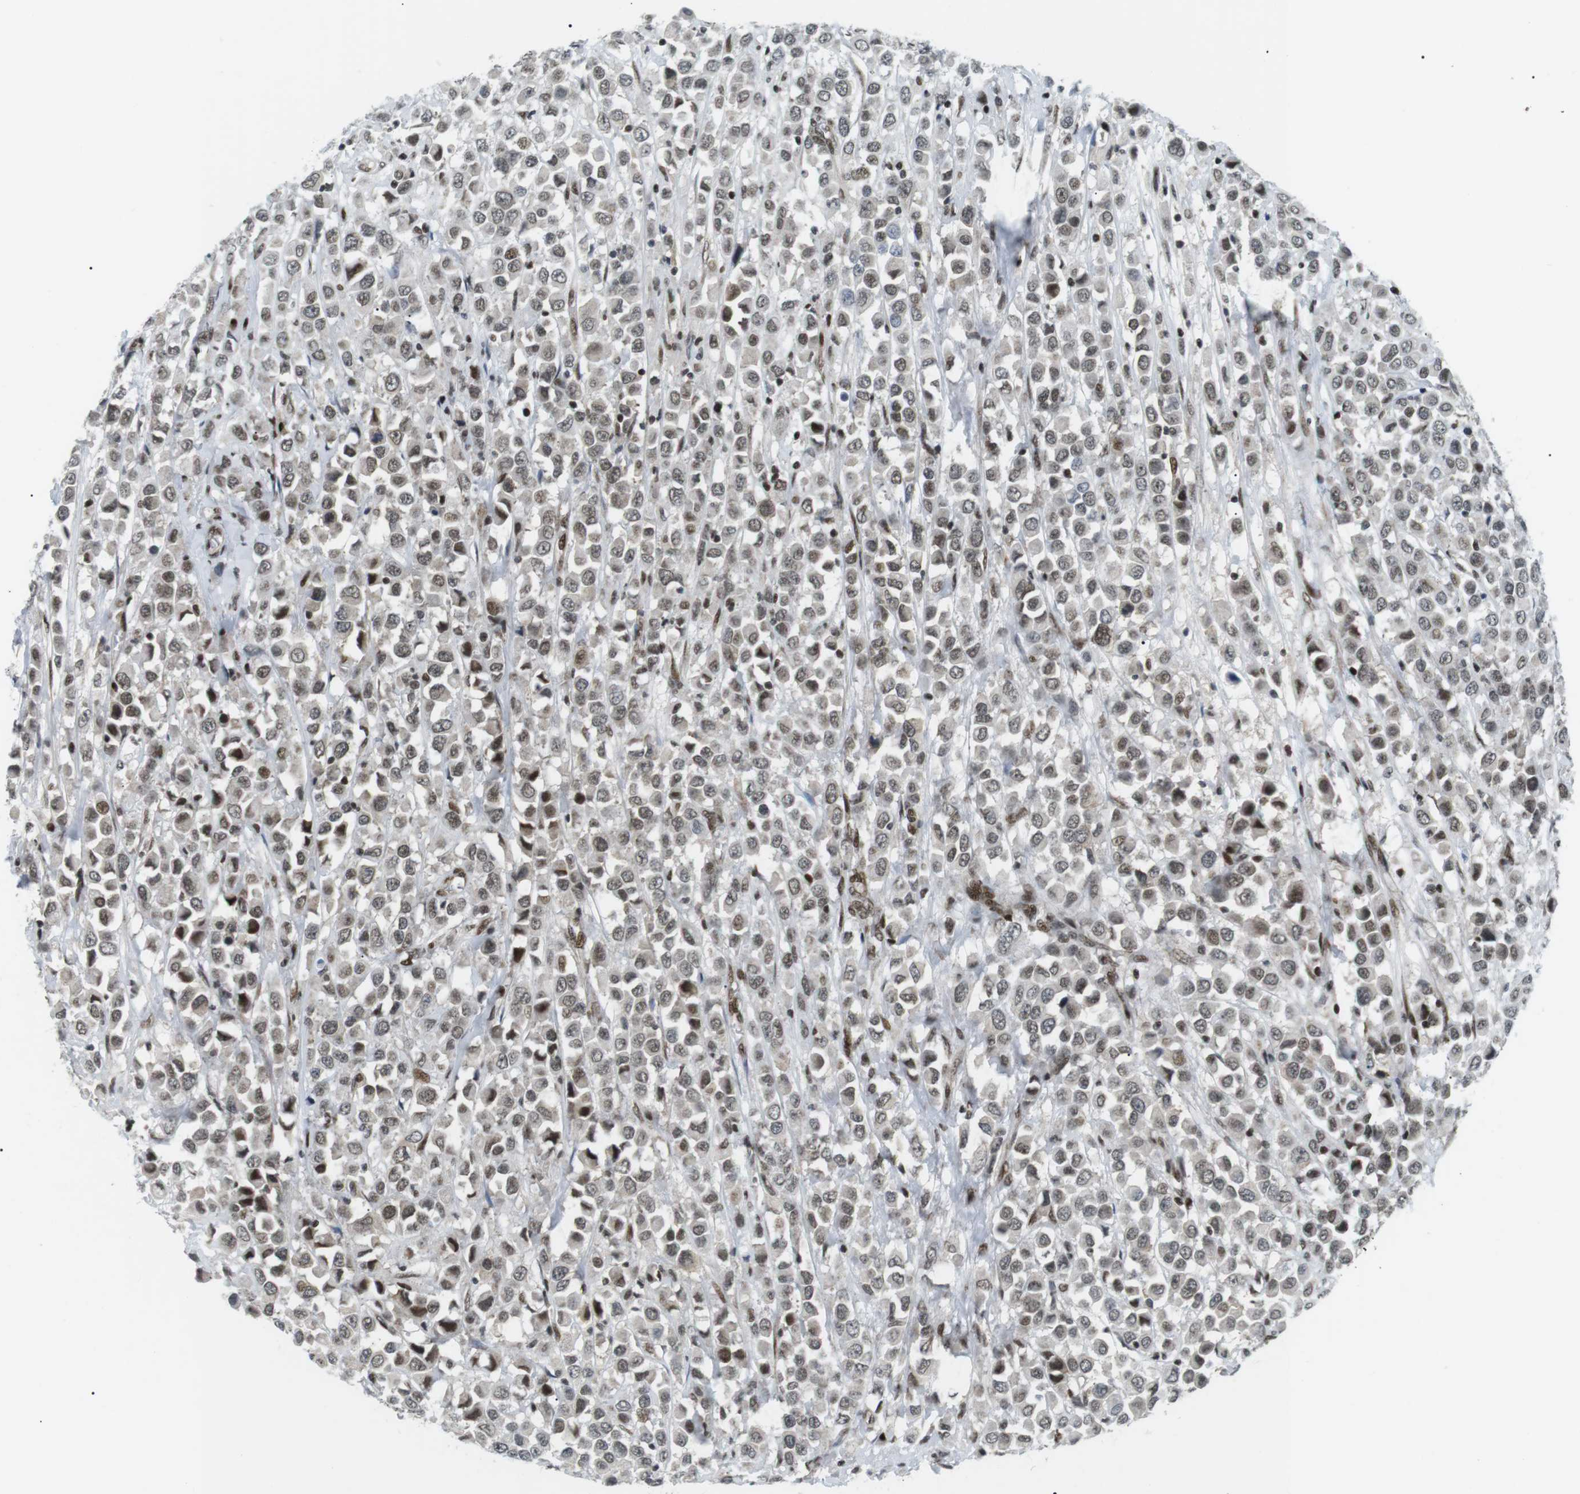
{"staining": {"intensity": "moderate", "quantity": "25%-75%", "location": "nuclear"}, "tissue": "breast cancer", "cell_type": "Tumor cells", "image_type": "cancer", "snomed": [{"axis": "morphology", "description": "Duct carcinoma"}, {"axis": "topography", "description": "Breast"}], "caption": "Moderate nuclear positivity is seen in approximately 25%-75% of tumor cells in breast invasive ductal carcinoma.", "gene": "CDC27", "patient": {"sex": "female", "age": 61}}